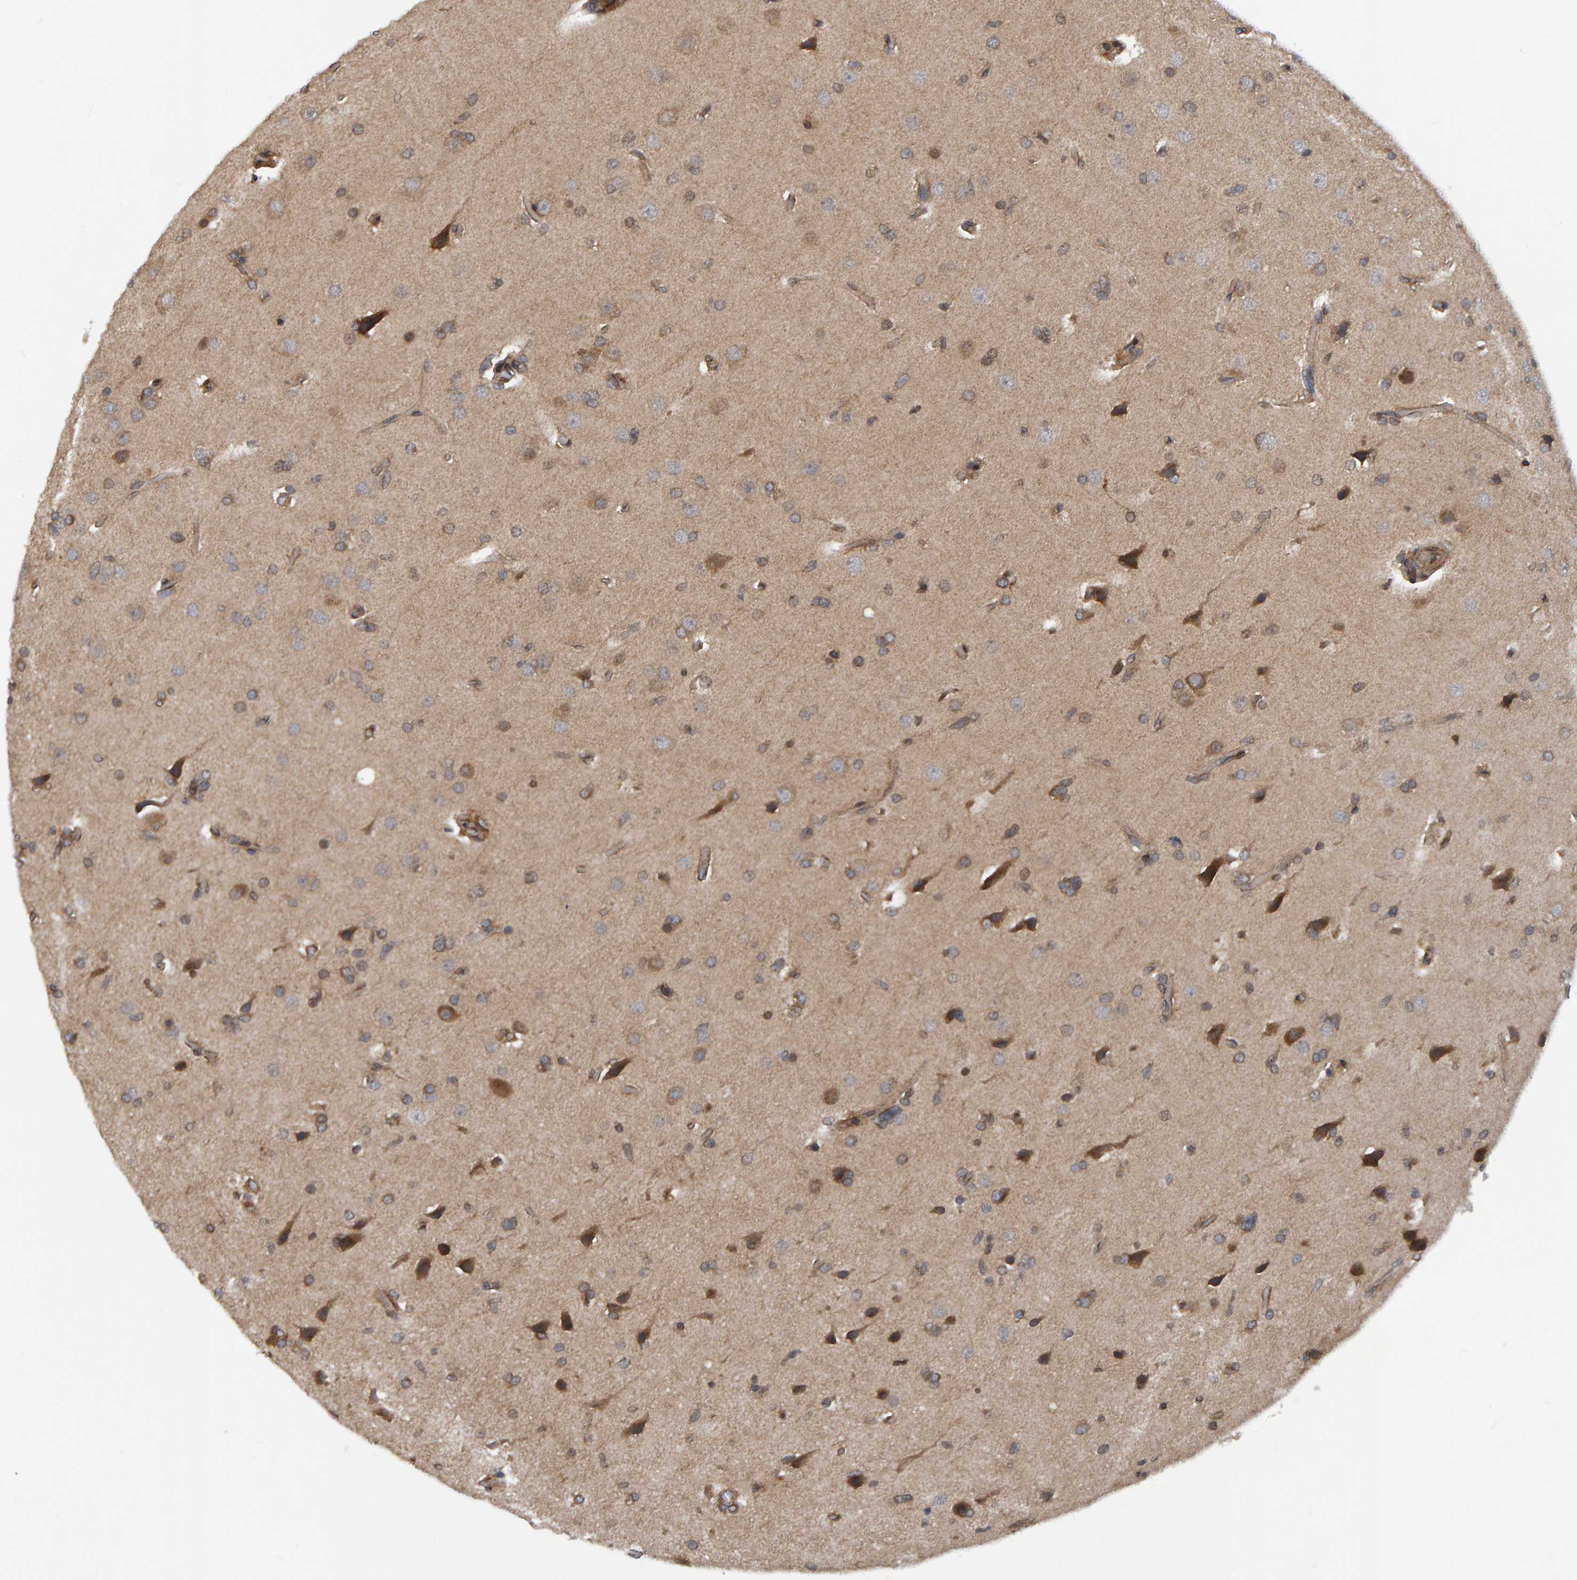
{"staining": {"intensity": "moderate", "quantity": "25%-75%", "location": "cytoplasmic/membranous"}, "tissue": "glioma", "cell_type": "Tumor cells", "image_type": "cancer", "snomed": [{"axis": "morphology", "description": "Glioma, malignant, High grade"}, {"axis": "topography", "description": "Brain"}], "caption": "The immunohistochemical stain shows moderate cytoplasmic/membranous expression in tumor cells of glioma tissue. (DAB (3,3'-diaminobenzidine) IHC with brightfield microscopy, high magnification).", "gene": "GAB2", "patient": {"sex": "male", "age": 33}}